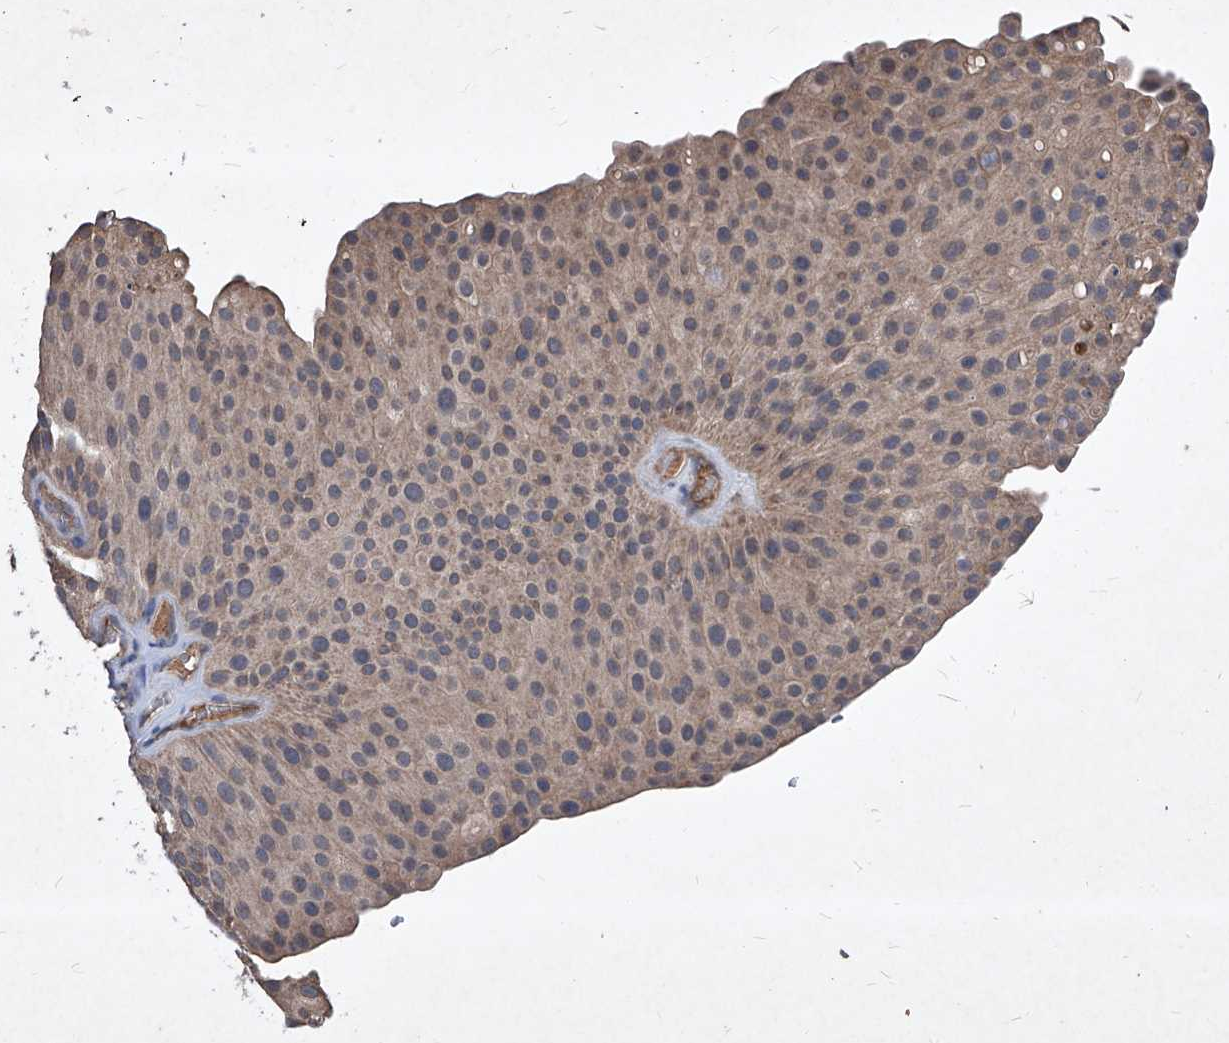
{"staining": {"intensity": "weak", "quantity": ">75%", "location": "cytoplasmic/membranous"}, "tissue": "urothelial cancer", "cell_type": "Tumor cells", "image_type": "cancer", "snomed": [{"axis": "morphology", "description": "Urothelial carcinoma, Low grade"}, {"axis": "topography", "description": "Smooth muscle"}, {"axis": "topography", "description": "Urinary bladder"}], "caption": "The image reveals staining of urothelial carcinoma (low-grade), revealing weak cytoplasmic/membranous protein expression (brown color) within tumor cells.", "gene": "SYNGR1", "patient": {"sex": "male", "age": 60}}